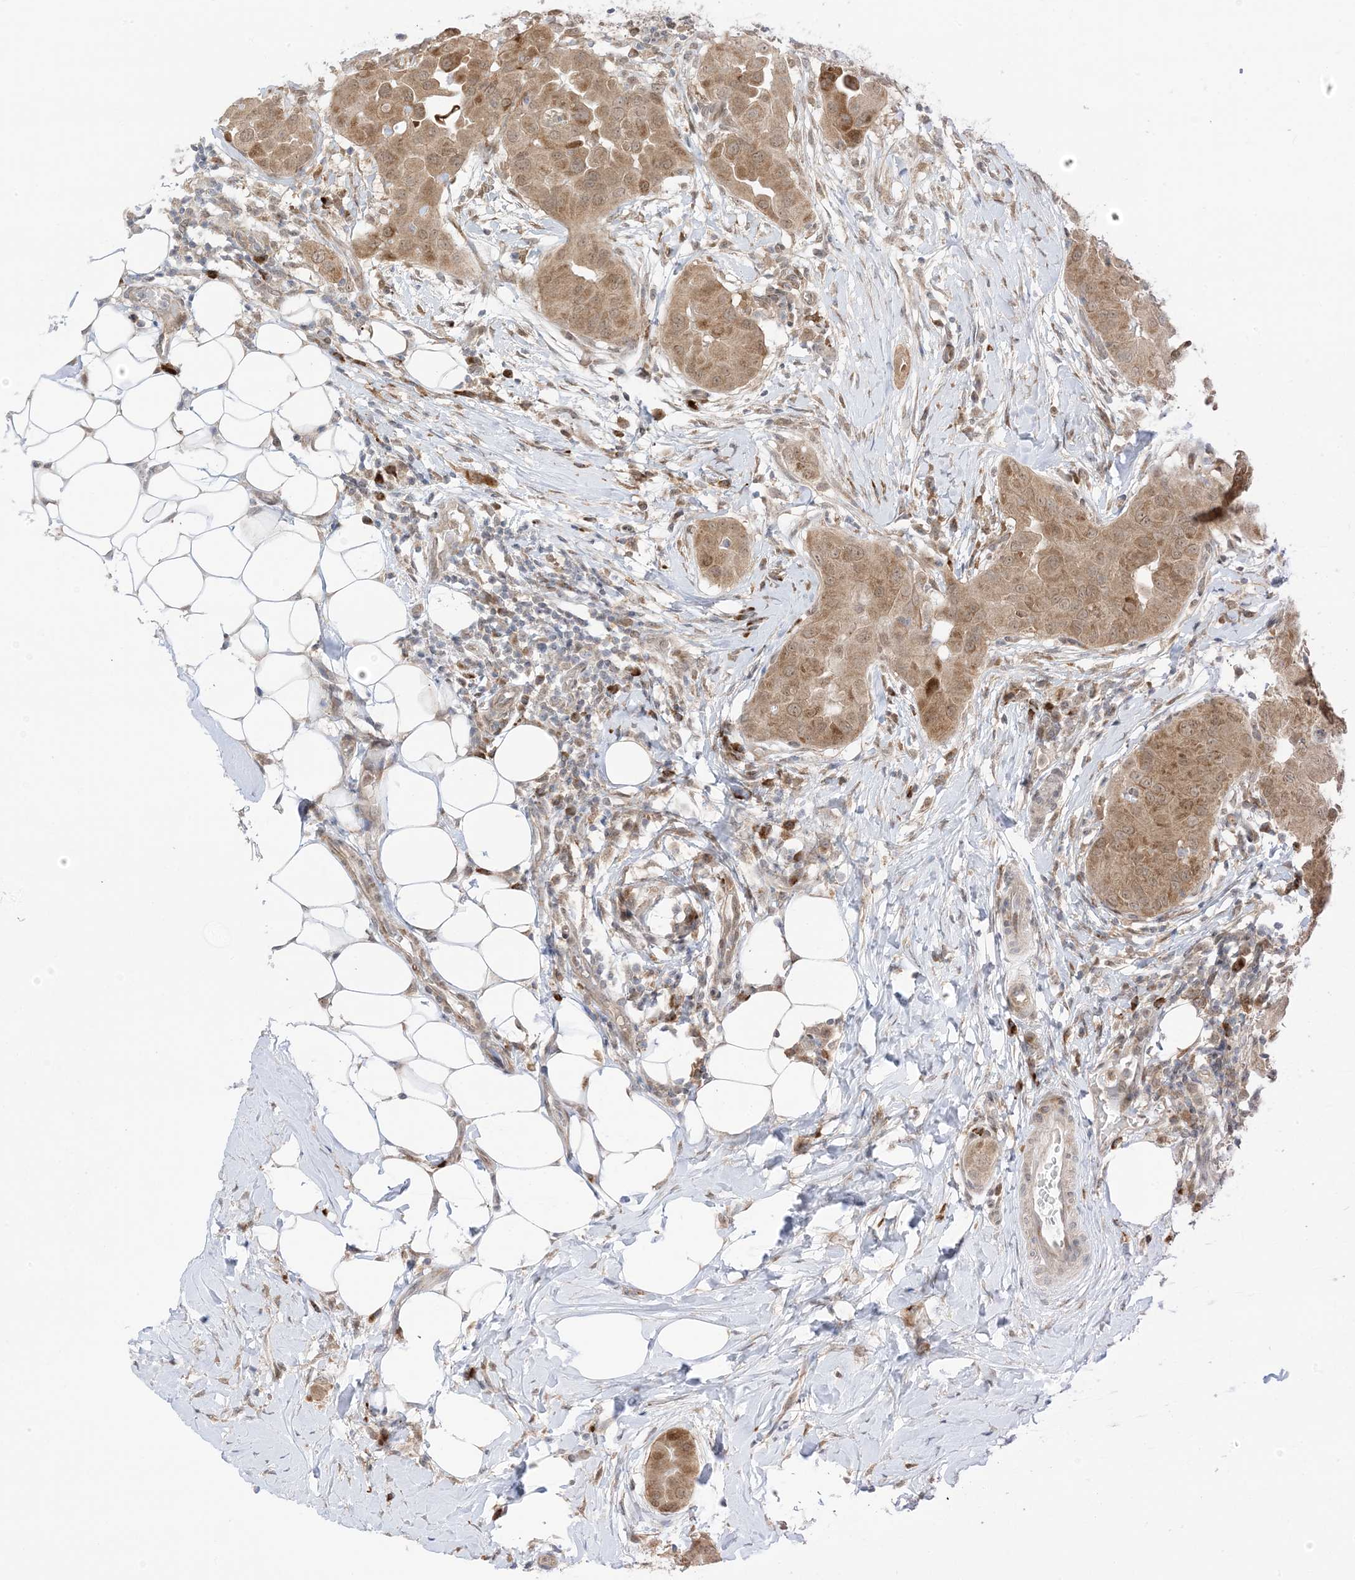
{"staining": {"intensity": "moderate", "quantity": ">75%", "location": "cytoplasmic/membranous,nuclear"}, "tissue": "thyroid cancer", "cell_type": "Tumor cells", "image_type": "cancer", "snomed": [{"axis": "morphology", "description": "Papillary adenocarcinoma, NOS"}, {"axis": "topography", "description": "Thyroid gland"}], "caption": "This image exhibits immunohistochemistry staining of human thyroid cancer, with medium moderate cytoplasmic/membranous and nuclear expression in about >75% of tumor cells.", "gene": "UBE2E2", "patient": {"sex": "male", "age": 33}}